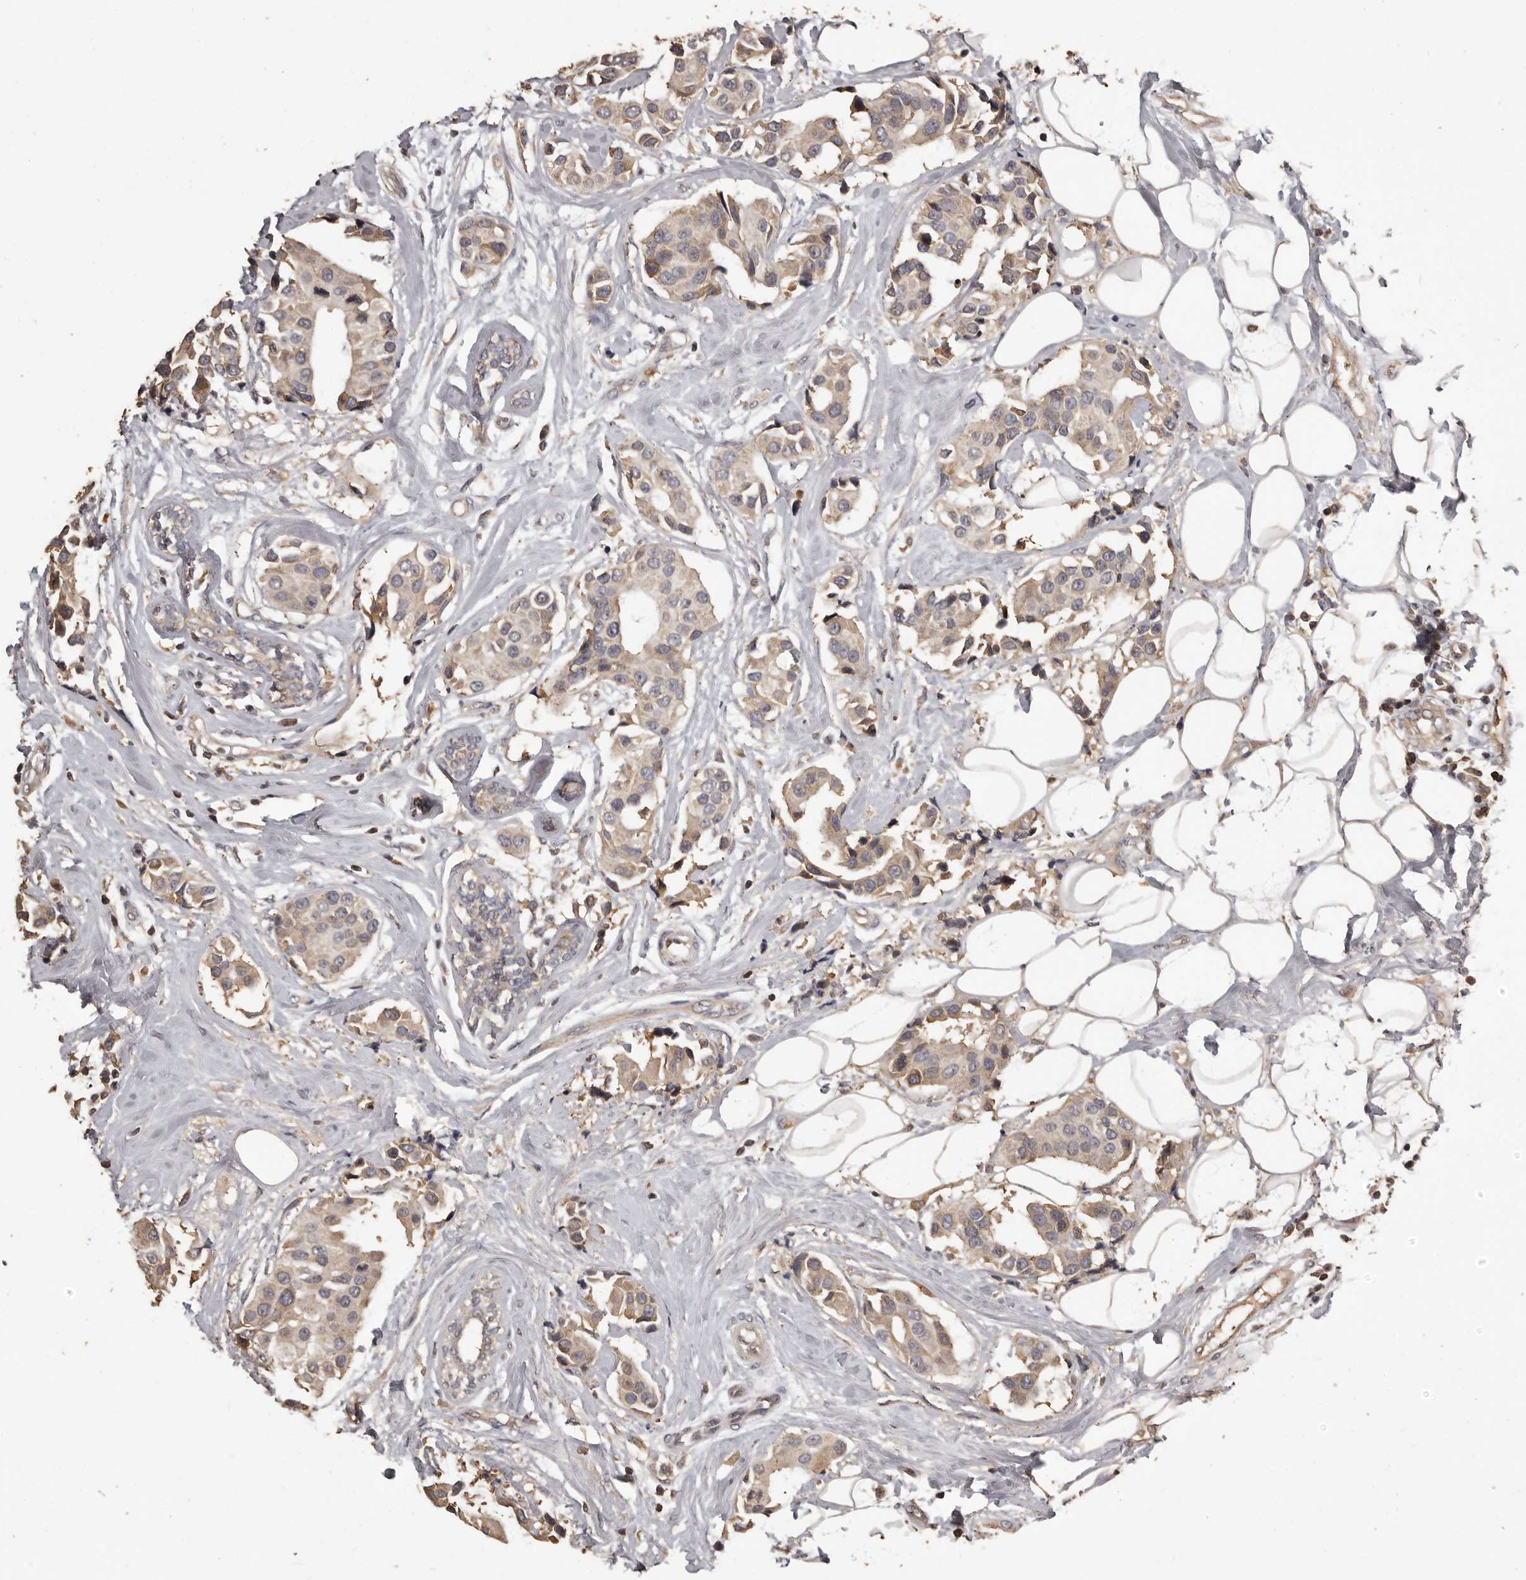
{"staining": {"intensity": "weak", "quantity": ">75%", "location": "cytoplasmic/membranous"}, "tissue": "breast cancer", "cell_type": "Tumor cells", "image_type": "cancer", "snomed": [{"axis": "morphology", "description": "Normal tissue, NOS"}, {"axis": "morphology", "description": "Duct carcinoma"}, {"axis": "topography", "description": "Breast"}], "caption": "A low amount of weak cytoplasmic/membranous staining is appreciated in about >75% of tumor cells in breast invasive ductal carcinoma tissue.", "gene": "MGAT5", "patient": {"sex": "female", "age": 39}}